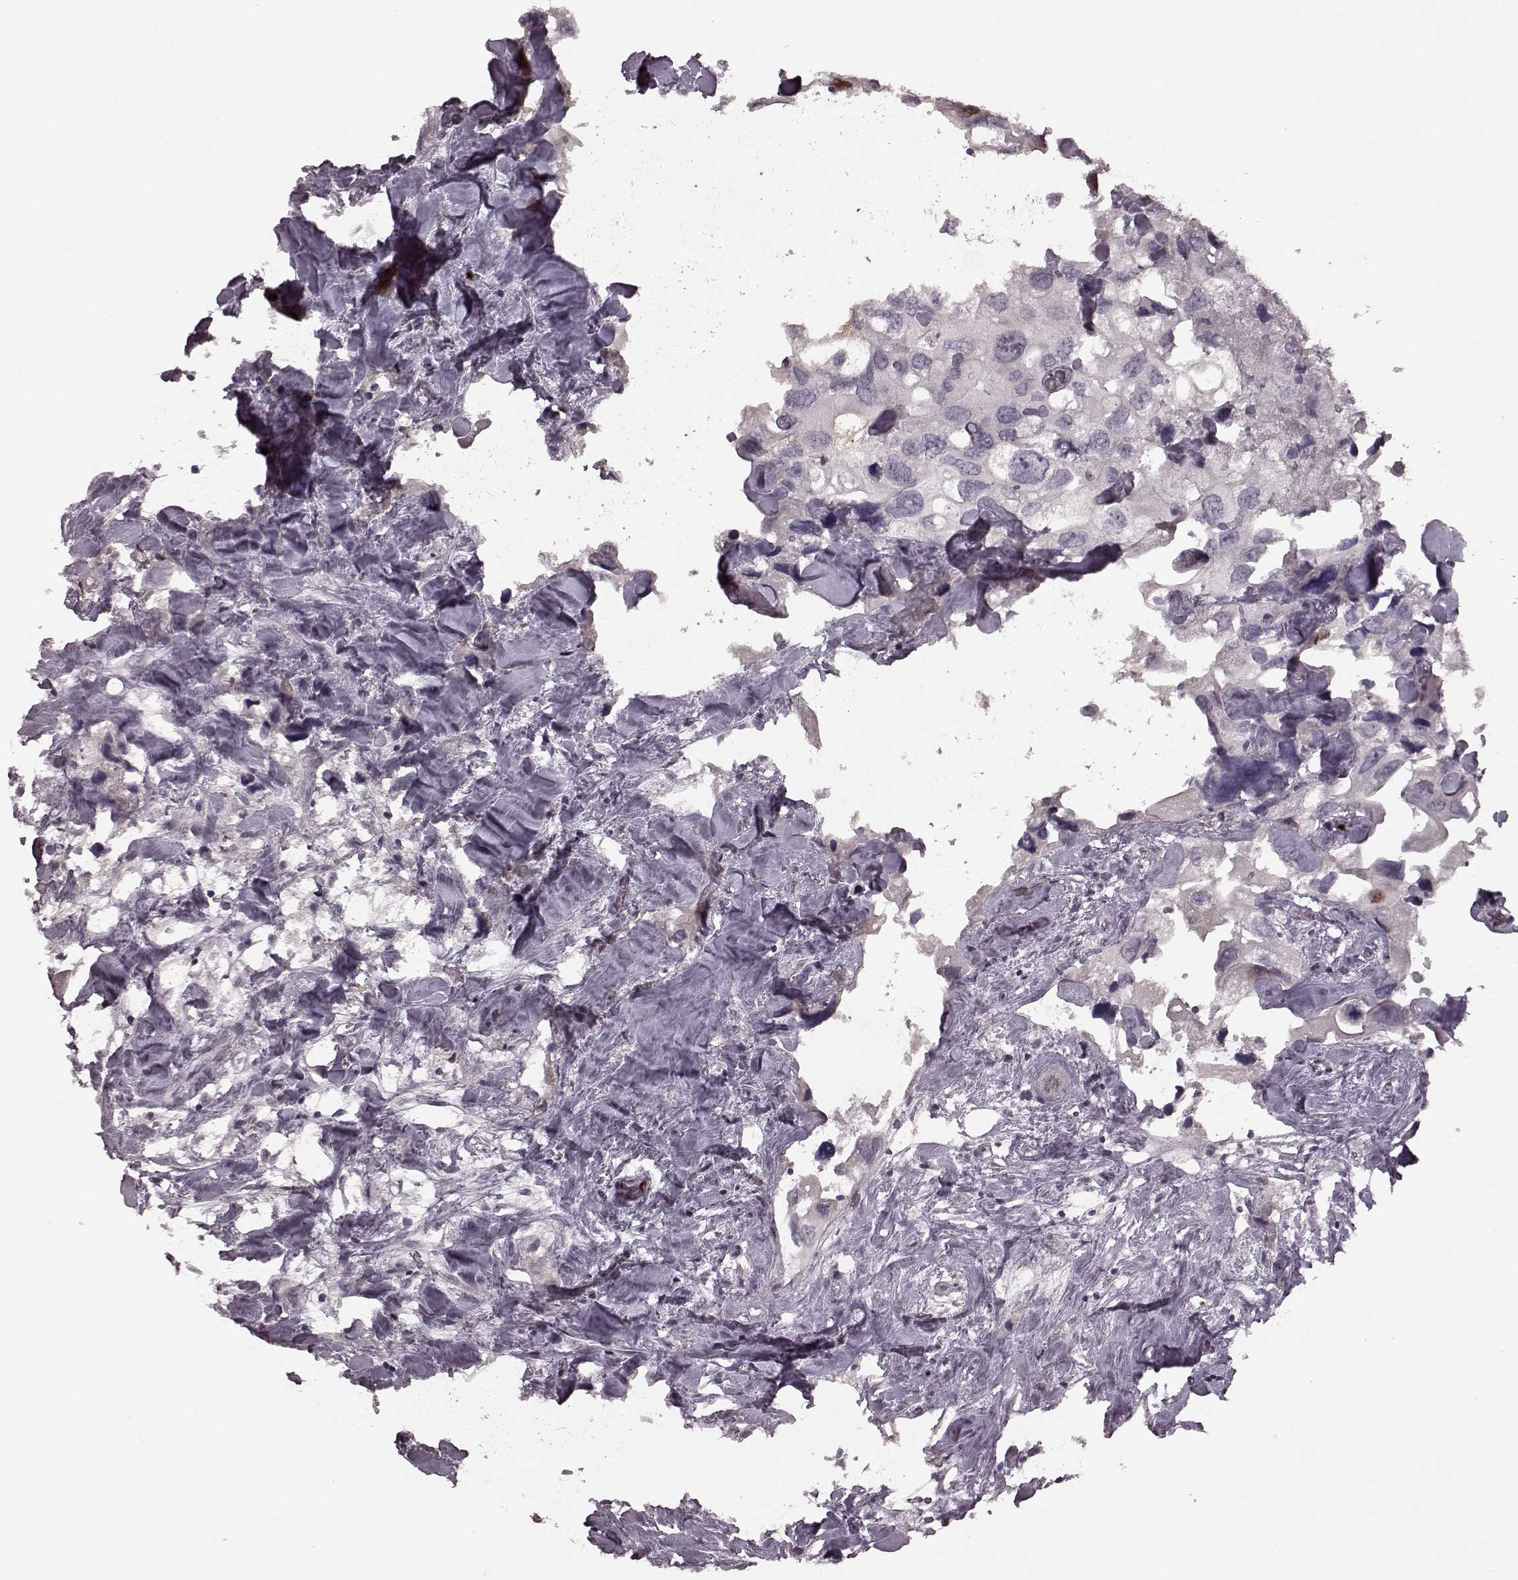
{"staining": {"intensity": "negative", "quantity": "none", "location": "none"}, "tissue": "urothelial cancer", "cell_type": "Tumor cells", "image_type": "cancer", "snomed": [{"axis": "morphology", "description": "Urothelial carcinoma, High grade"}, {"axis": "topography", "description": "Urinary bladder"}], "caption": "Tumor cells are negative for brown protein staining in urothelial carcinoma (high-grade).", "gene": "CCNA2", "patient": {"sex": "male", "age": 59}}